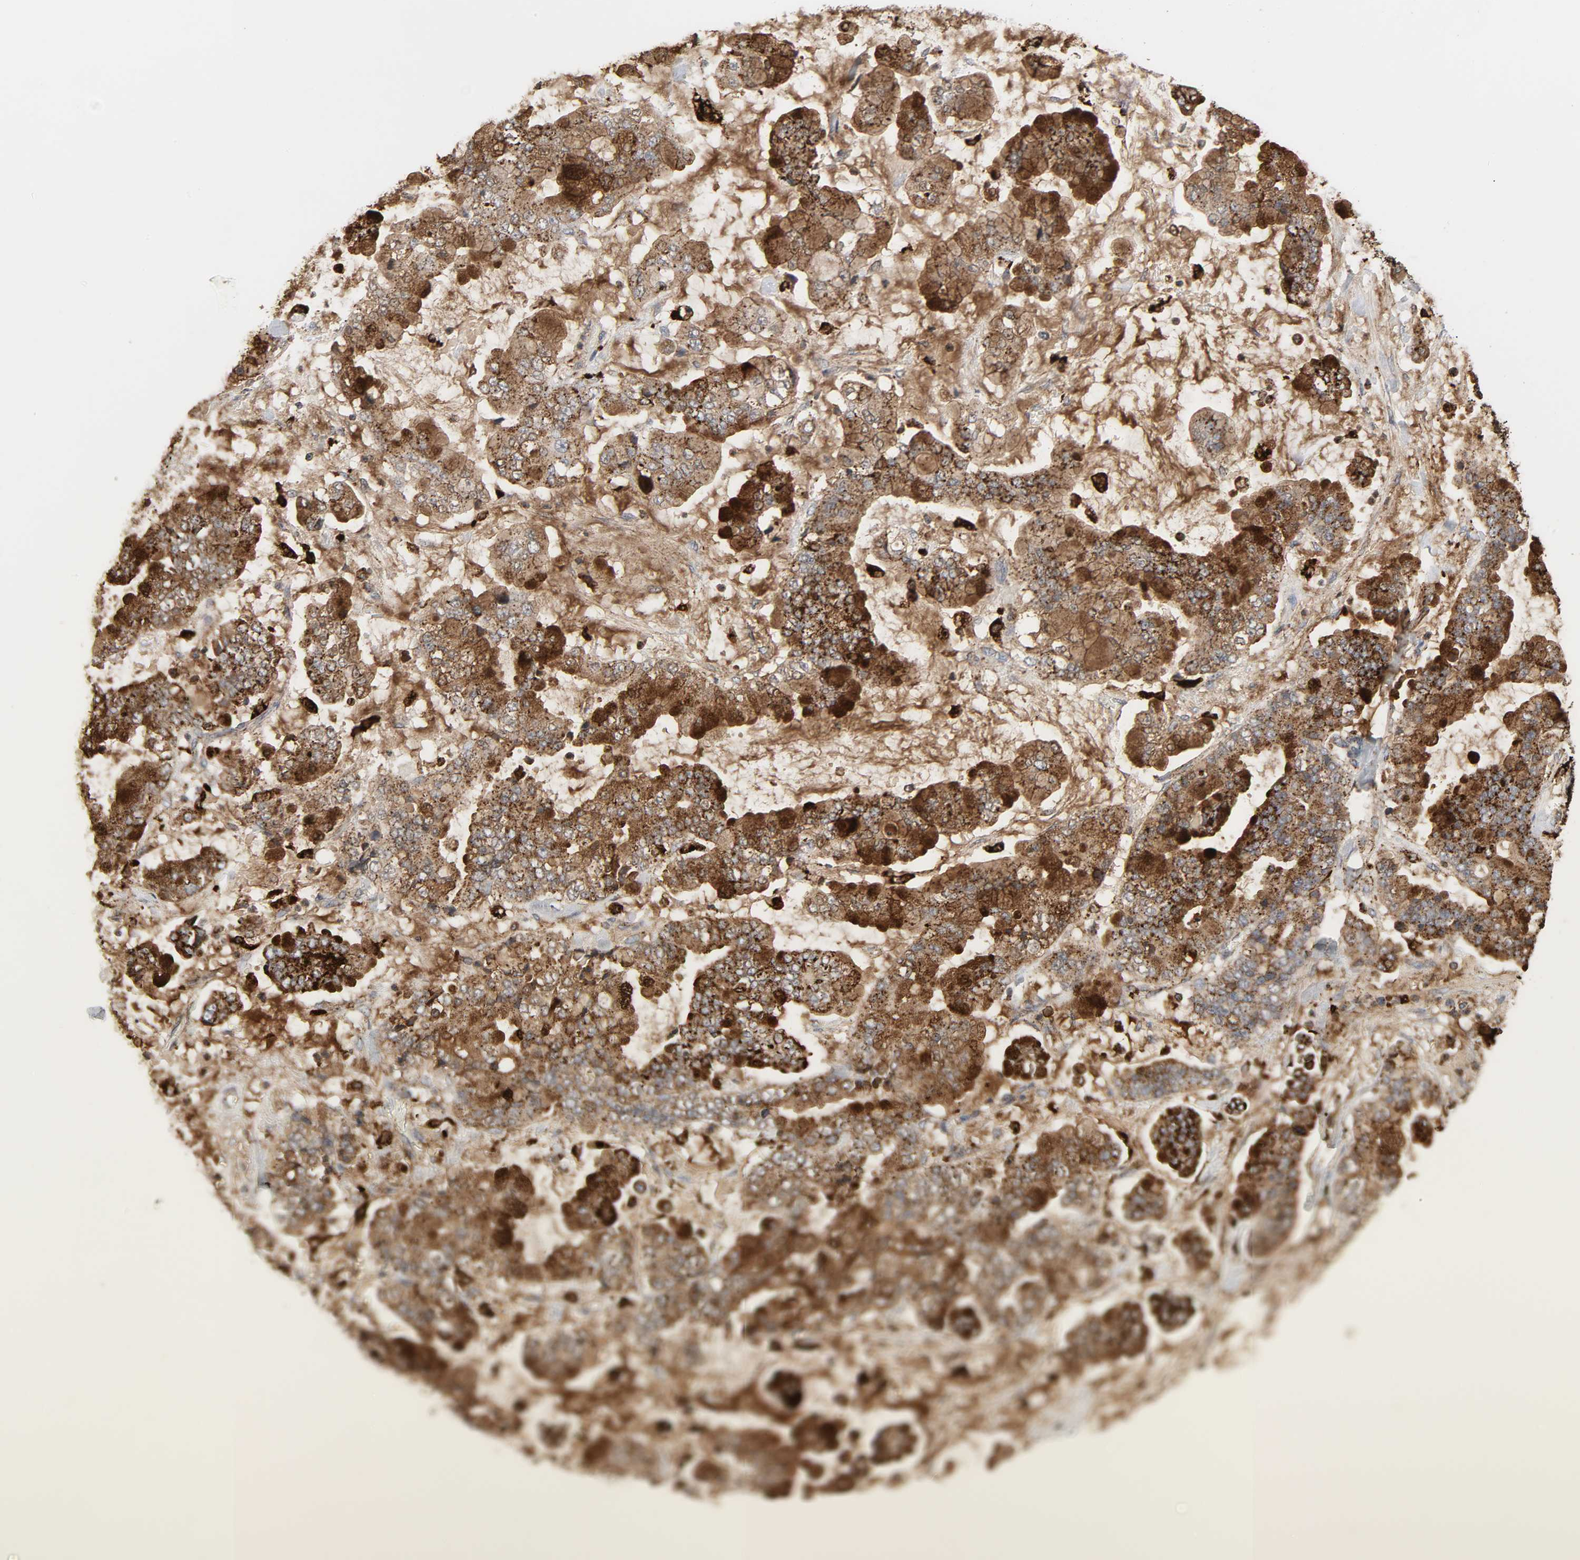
{"staining": {"intensity": "strong", "quantity": ">75%", "location": "cytoplasmic/membranous"}, "tissue": "stomach cancer", "cell_type": "Tumor cells", "image_type": "cancer", "snomed": [{"axis": "morphology", "description": "Normal tissue, NOS"}, {"axis": "morphology", "description": "Adenocarcinoma, NOS"}, {"axis": "topography", "description": "Stomach, upper"}, {"axis": "topography", "description": "Stomach"}], "caption": "Brown immunohistochemical staining in human stomach cancer reveals strong cytoplasmic/membranous expression in about >75% of tumor cells.", "gene": "PSAP", "patient": {"sex": "male", "age": 76}}